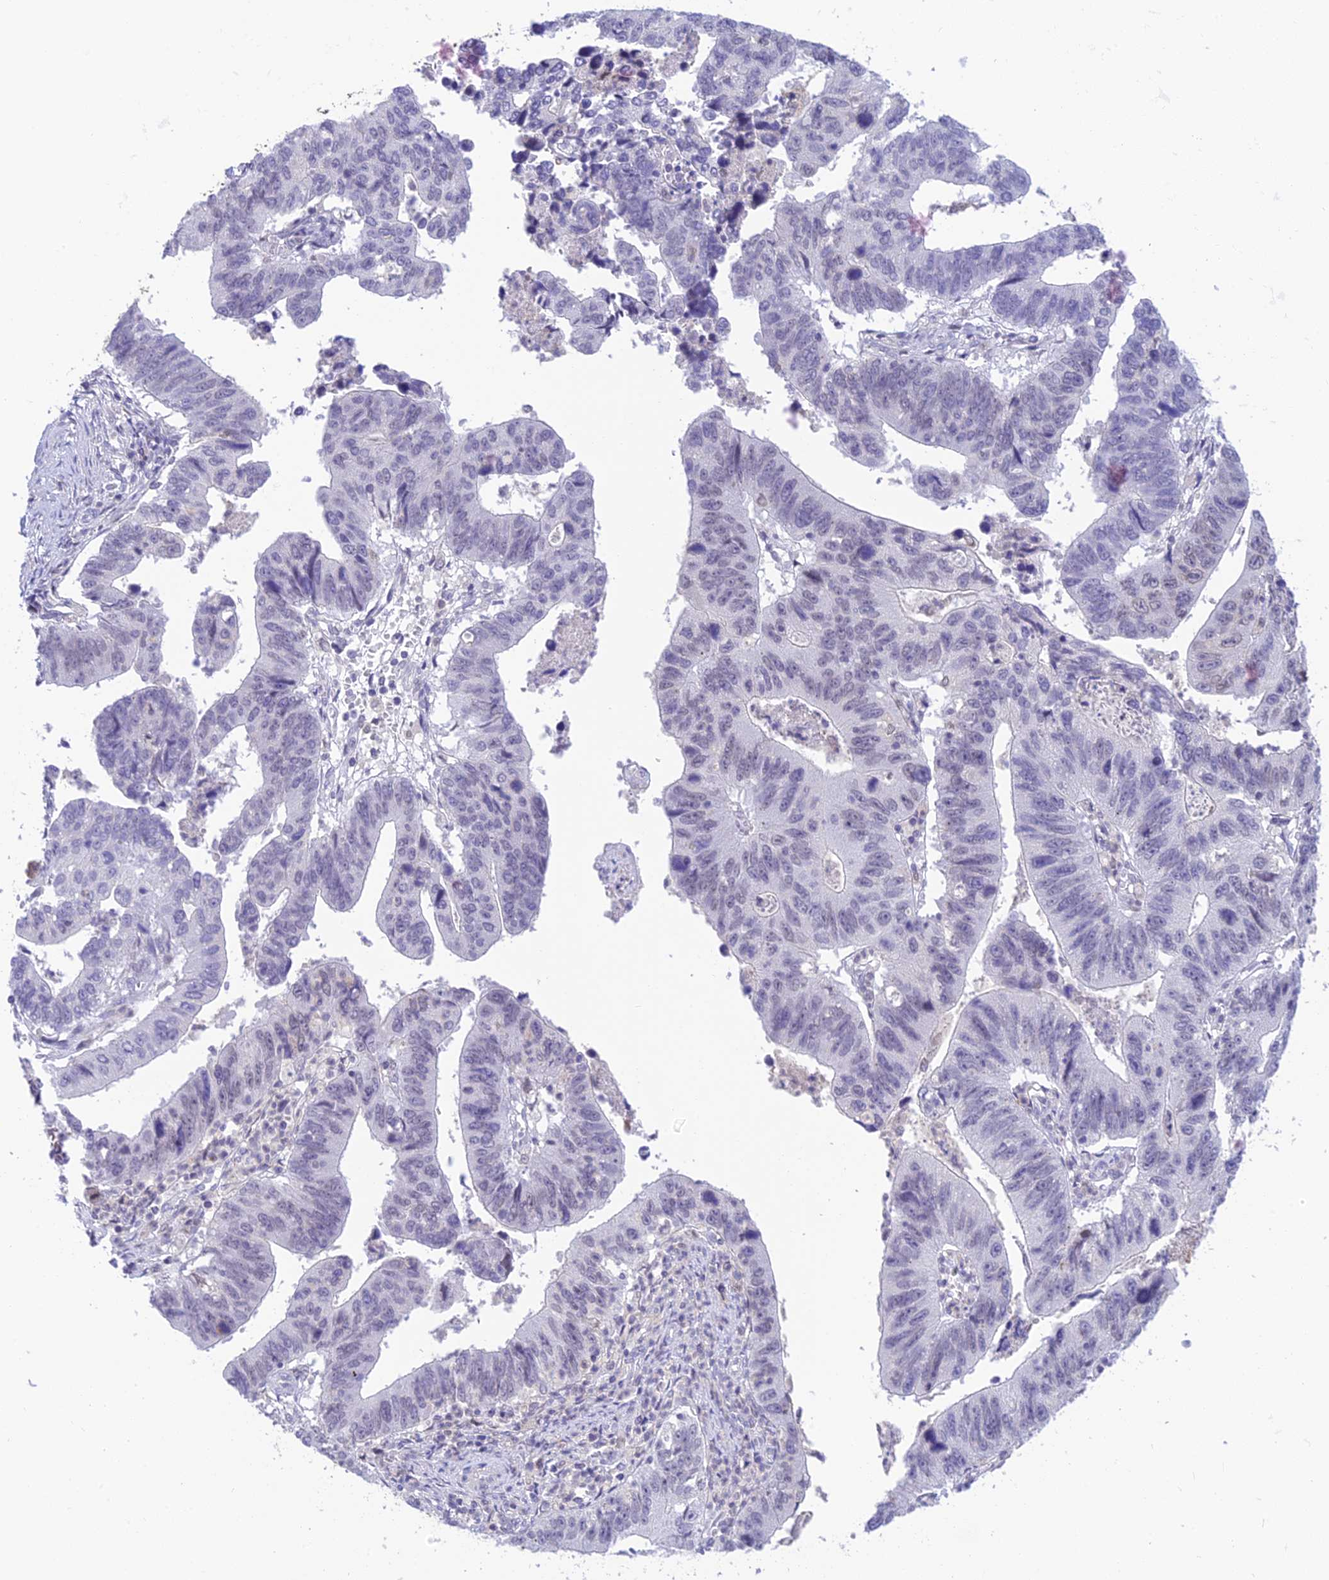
{"staining": {"intensity": "negative", "quantity": "none", "location": "none"}, "tissue": "stomach cancer", "cell_type": "Tumor cells", "image_type": "cancer", "snomed": [{"axis": "morphology", "description": "Adenocarcinoma, NOS"}, {"axis": "topography", "description": "Stomach"}], "caption": "Stomach adenocarcinoma stained for a protein using immunohistochemistry displays no expression tumor cells.", "gene": "BMT2", "patient": {"sex": "male", "age": 59}}